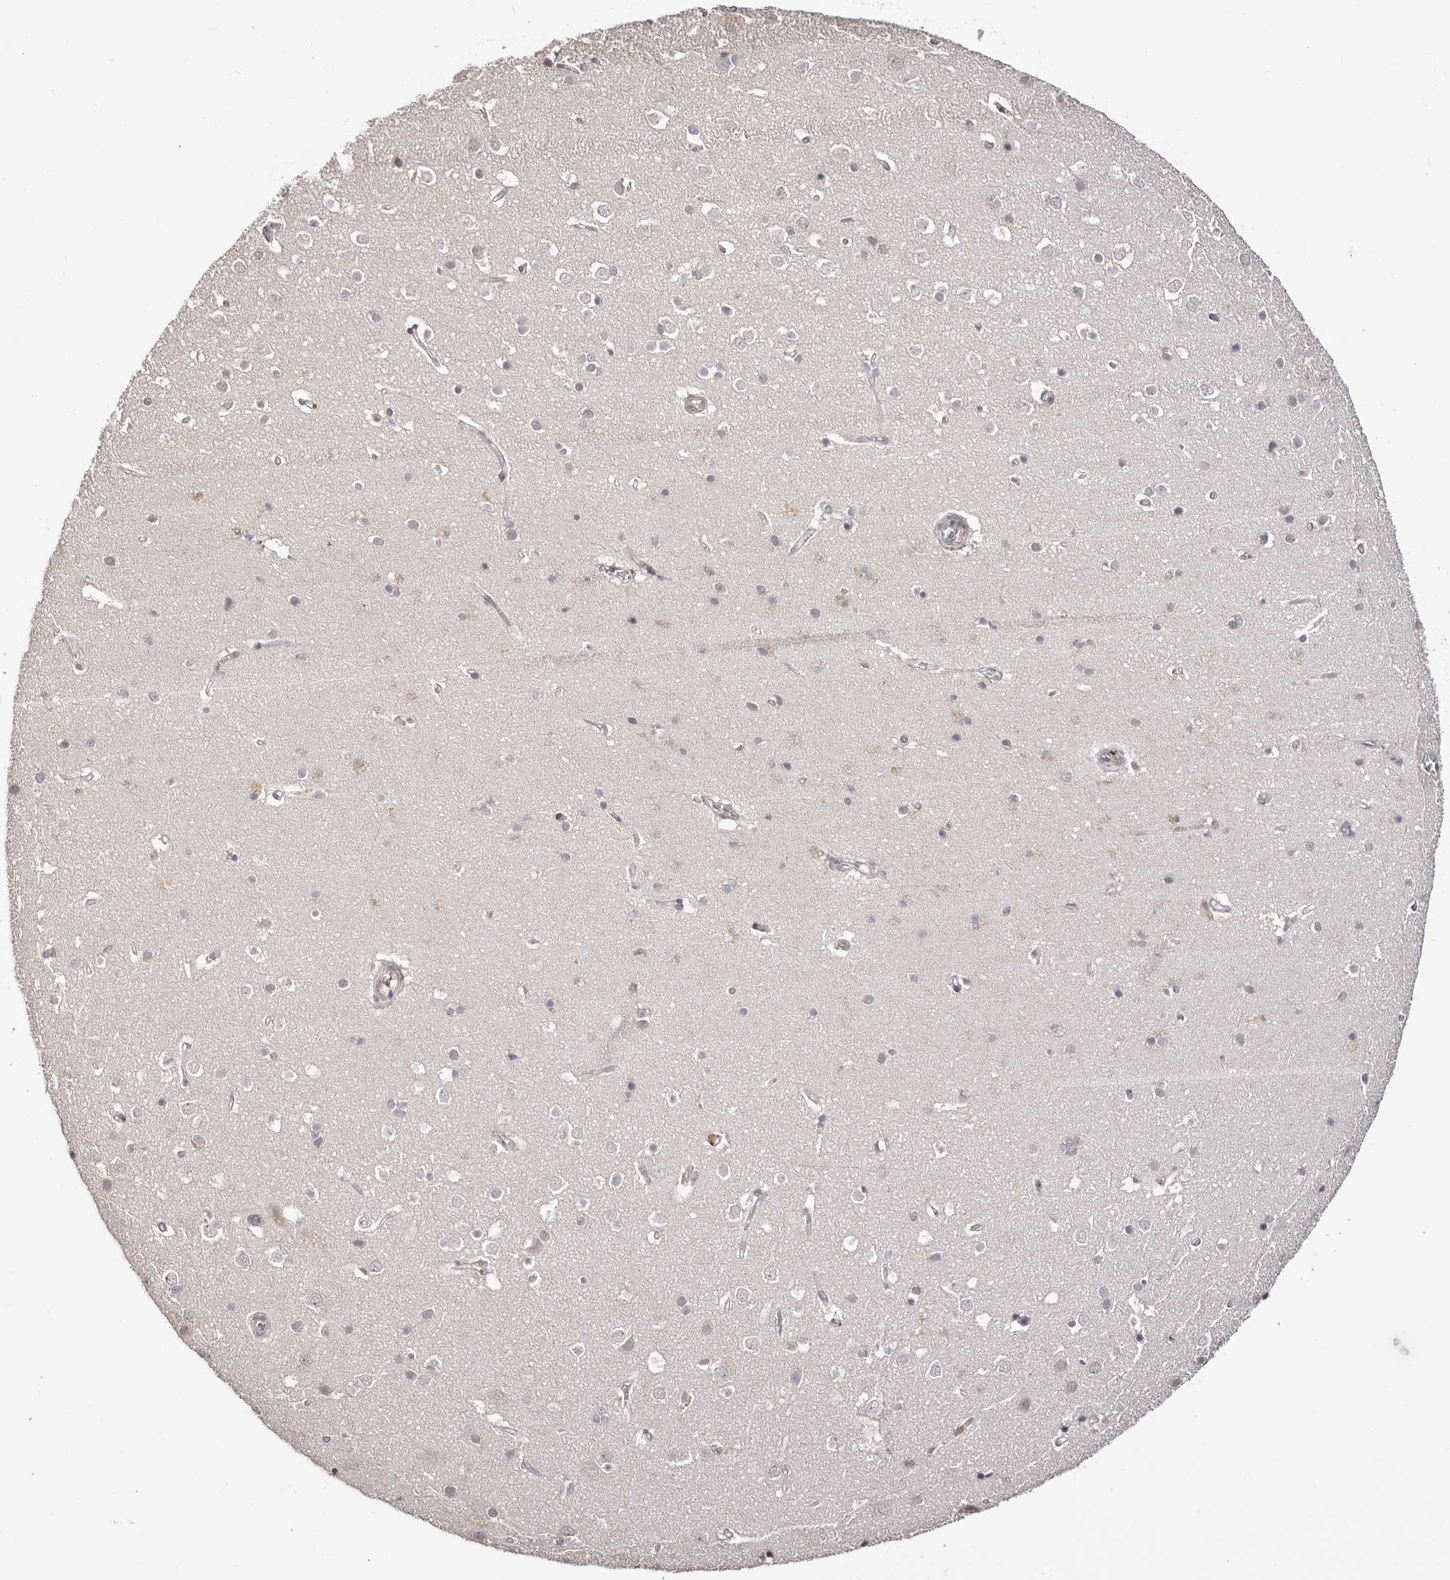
{"staining": {"intensity": "negative", "quantity": "none", "location": "none"}, "tissue": "cerebral cortex", "cell_type": "Endothelial cells", "image_type": "normal", "snomed": [{"axis": "morphology", "description": "Normal tissue, NOS"}, {"axis": "topography", "description": "Cerebral cortex"}], "caption": "Immunohistochemical staining of benign human cerebral cortex exhibits no significant expression in endothelial cells. (DAB (3,3'-diaminobenzidine) IHC visualized using brightfield microscopy, high magnification).", "gene": "KCNJ8", "patient": {"sex": "male", "age": 54}}